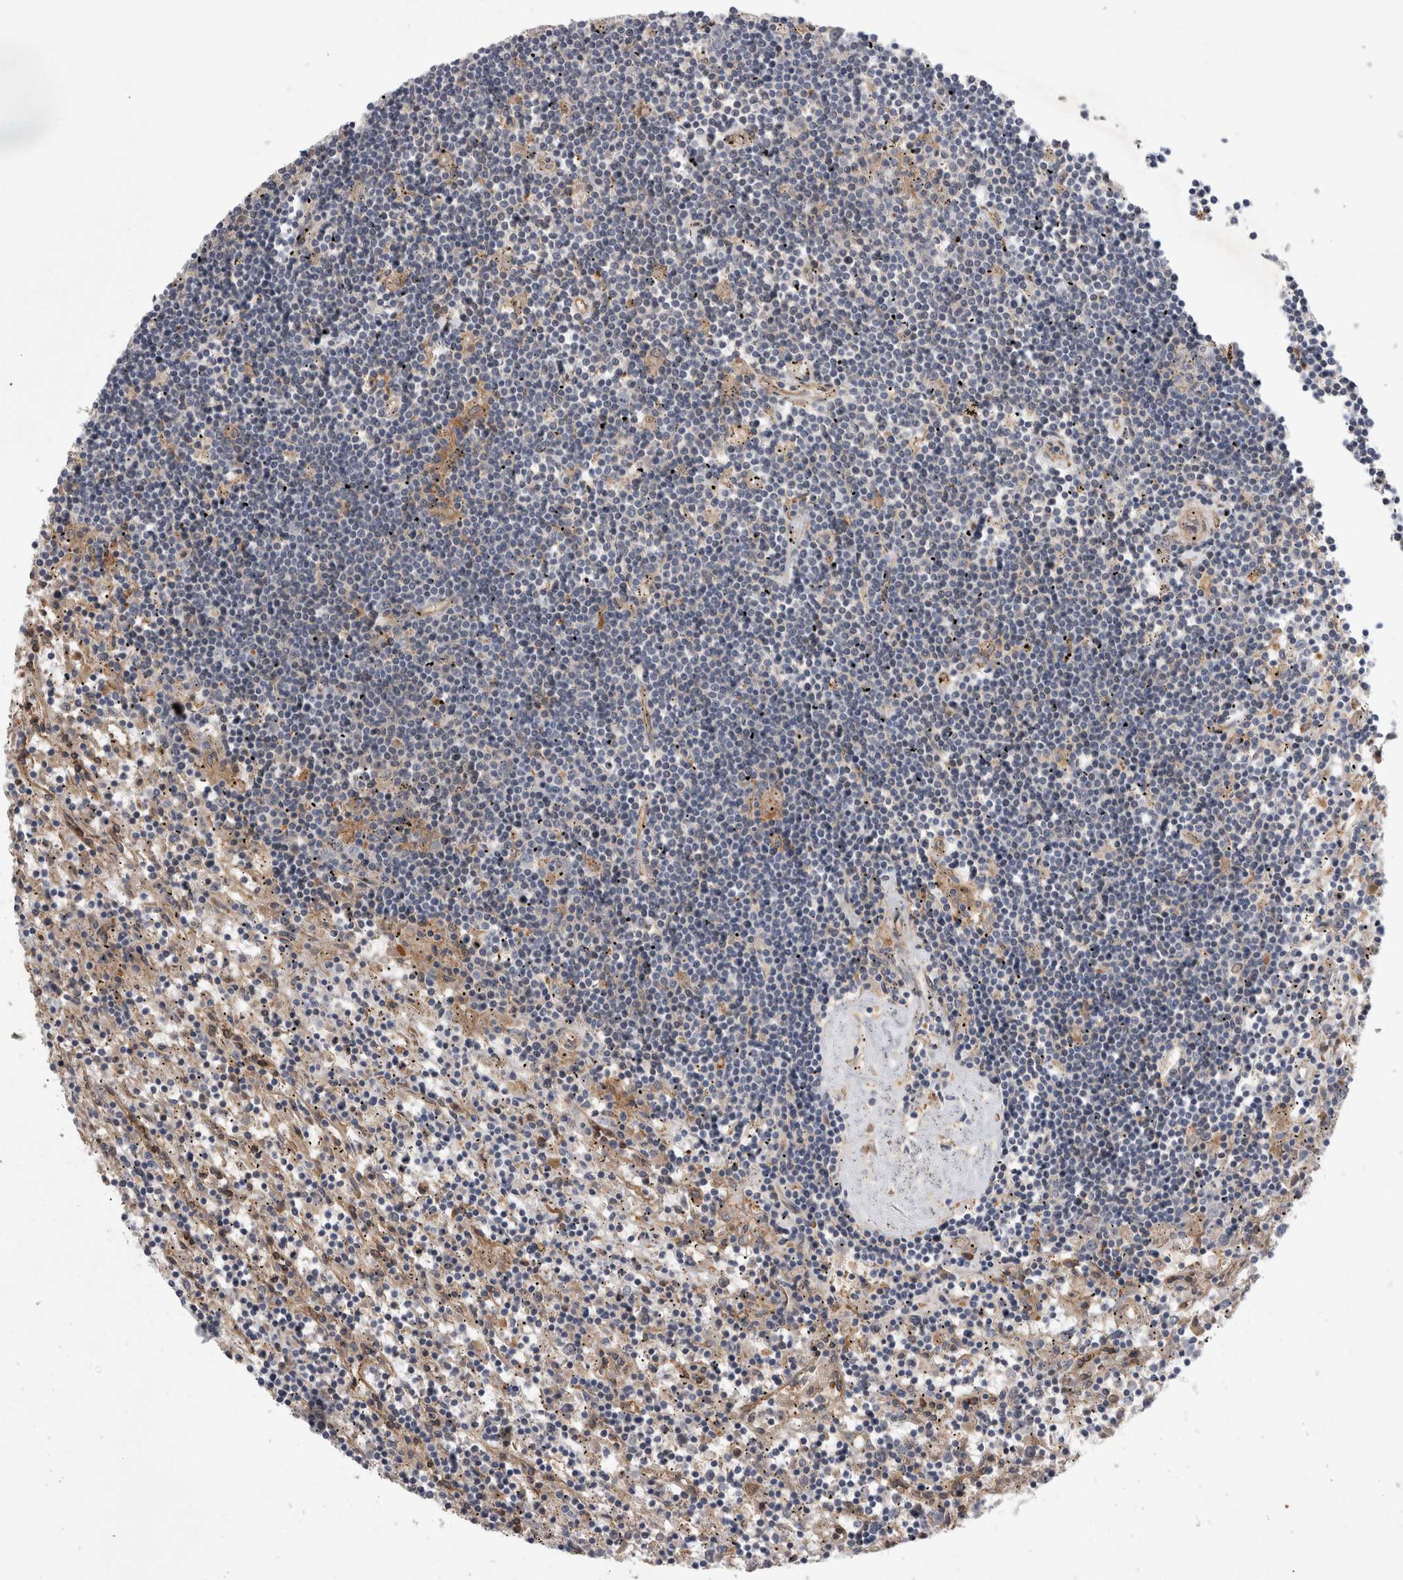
{"staining": {"intensity": "negative", "quantity": "none", "location": "none"}, "tissue": "lymphoma", "cell_type": "Tumor cells", "image_type": "cancer", "snomed": [{"axis": "morphology", "description": "Malignant lymphoma, non-Hodgkin's type, Low grade"}, {"axis": "topography", "description": "Spleen"}], "caption": "There is no significant staining in tumor cells of lymphoma. (DAB (3,3'-diaminobenzidine) immunohistochemistry (IHC) visualized using brightfield microscopy, high magnification).", "gene": "ANKFY1", "patient": {"sex": "male", "age": 76}}